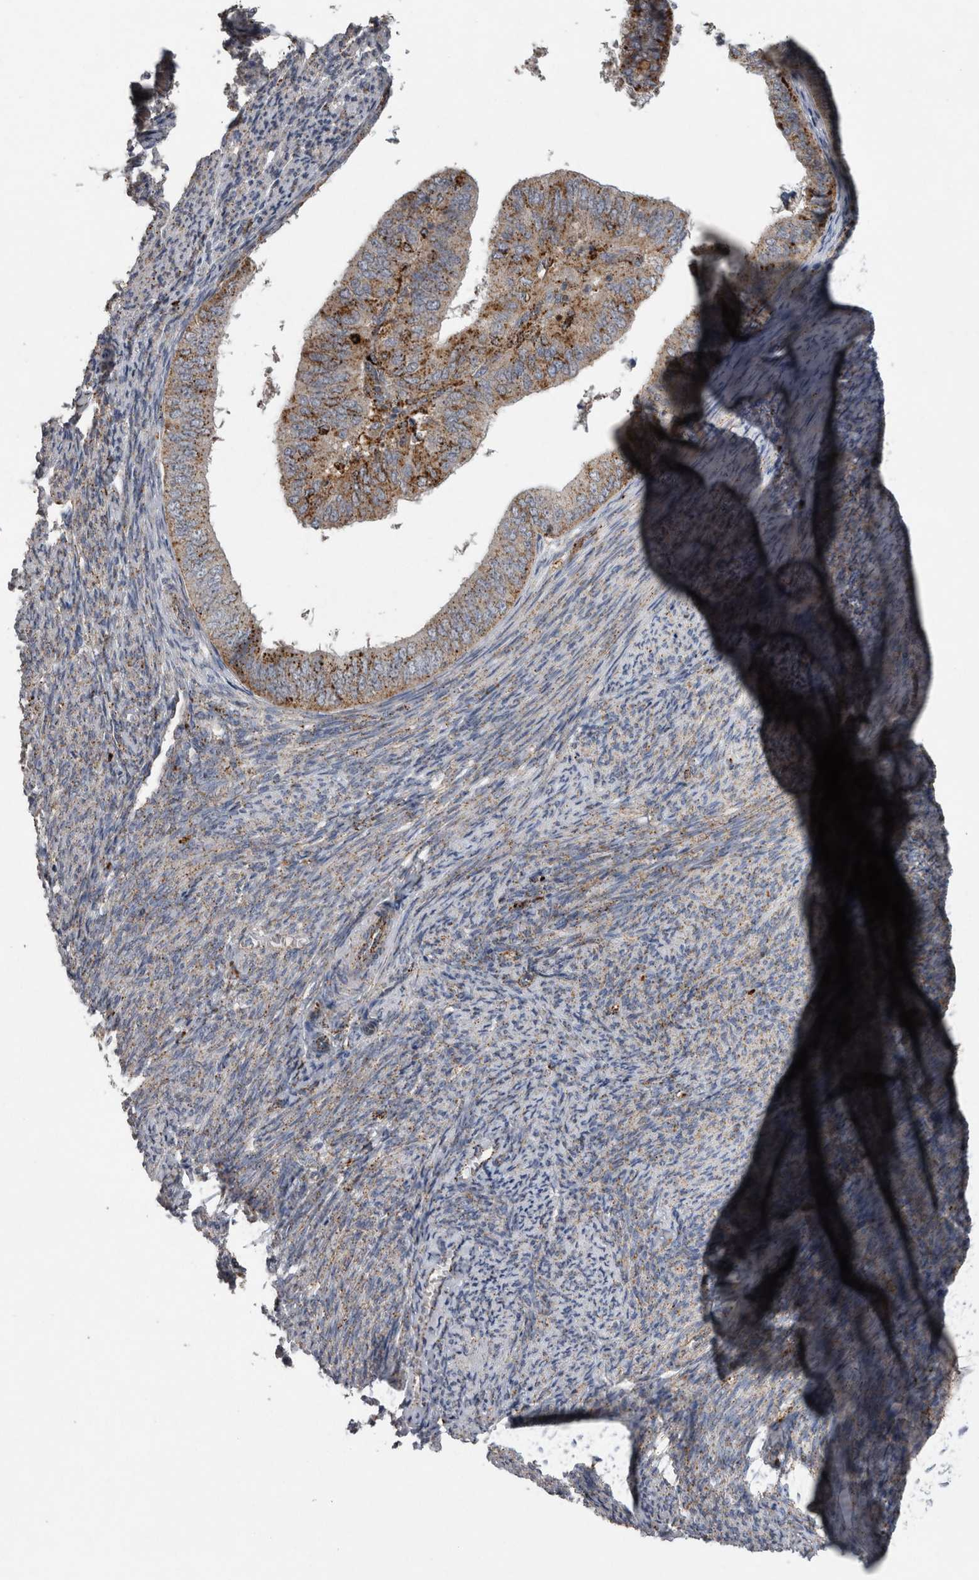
{"staining": {"intensity": "weak", "quantity": ">75%", "location": "cytoplasmic/membranous"}, "tissue": "endometrial cancer", "cell_type": "Tumor cells", "image_type": "cancer", "snomed": [{"axis": "morphology", "description": "Adenocarcinoma, NOS"}, {"axis": "topography", "description": "Endometrium"}], "caption": "About >75% of tumor cells in adenocarcinoma (endometrial) show weak cytoplasmic/membranous protein staining as visualized by brown immunohistochemical staining.", "gene": "CTSZ", "patient": {"sex": "female", "age": 63}}